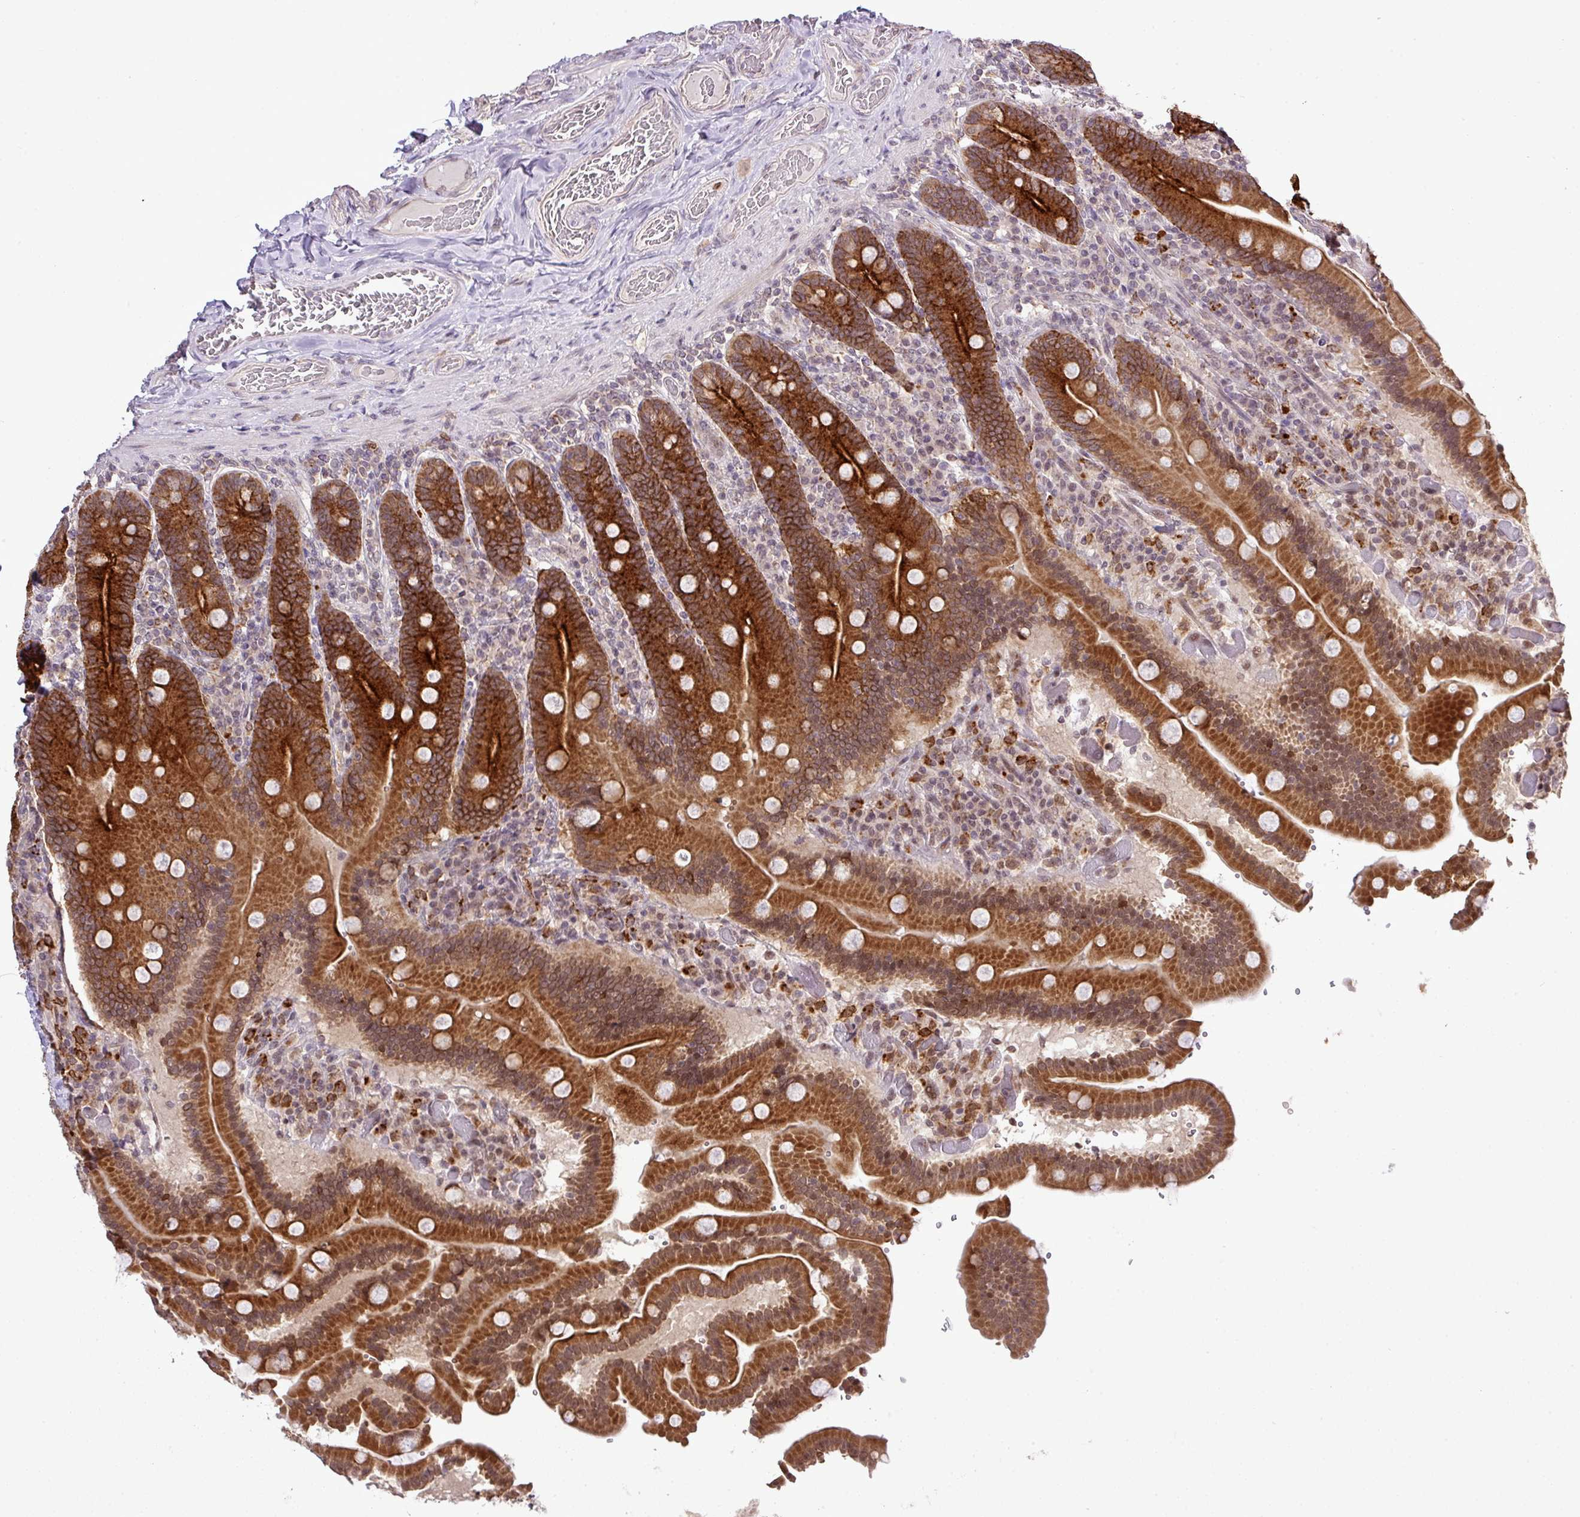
{"staining": {"intensity": "strong", "quantity": ">75%", "location": "cytoplasmic/membranous,nuclear"}, "tissue": "duodenum", "cell_type": "Glandular cells", "image_type": "normal", "snomed": [{"axis": "morphology", "description": "Normal tissue, NOS"}, {"axis": "topography", "description": "Duodenum"}], "caption": "Immunohistochemistry (IHC) histopathology image of benign human duodenum stained for a protein (brown), which shows high levels of strong cytoplasmic/membranous,nuclear expression in approximately >75% of glandular cells.", "gene": "SMCO4", "patient": {"sex": "female", "age": 62}}